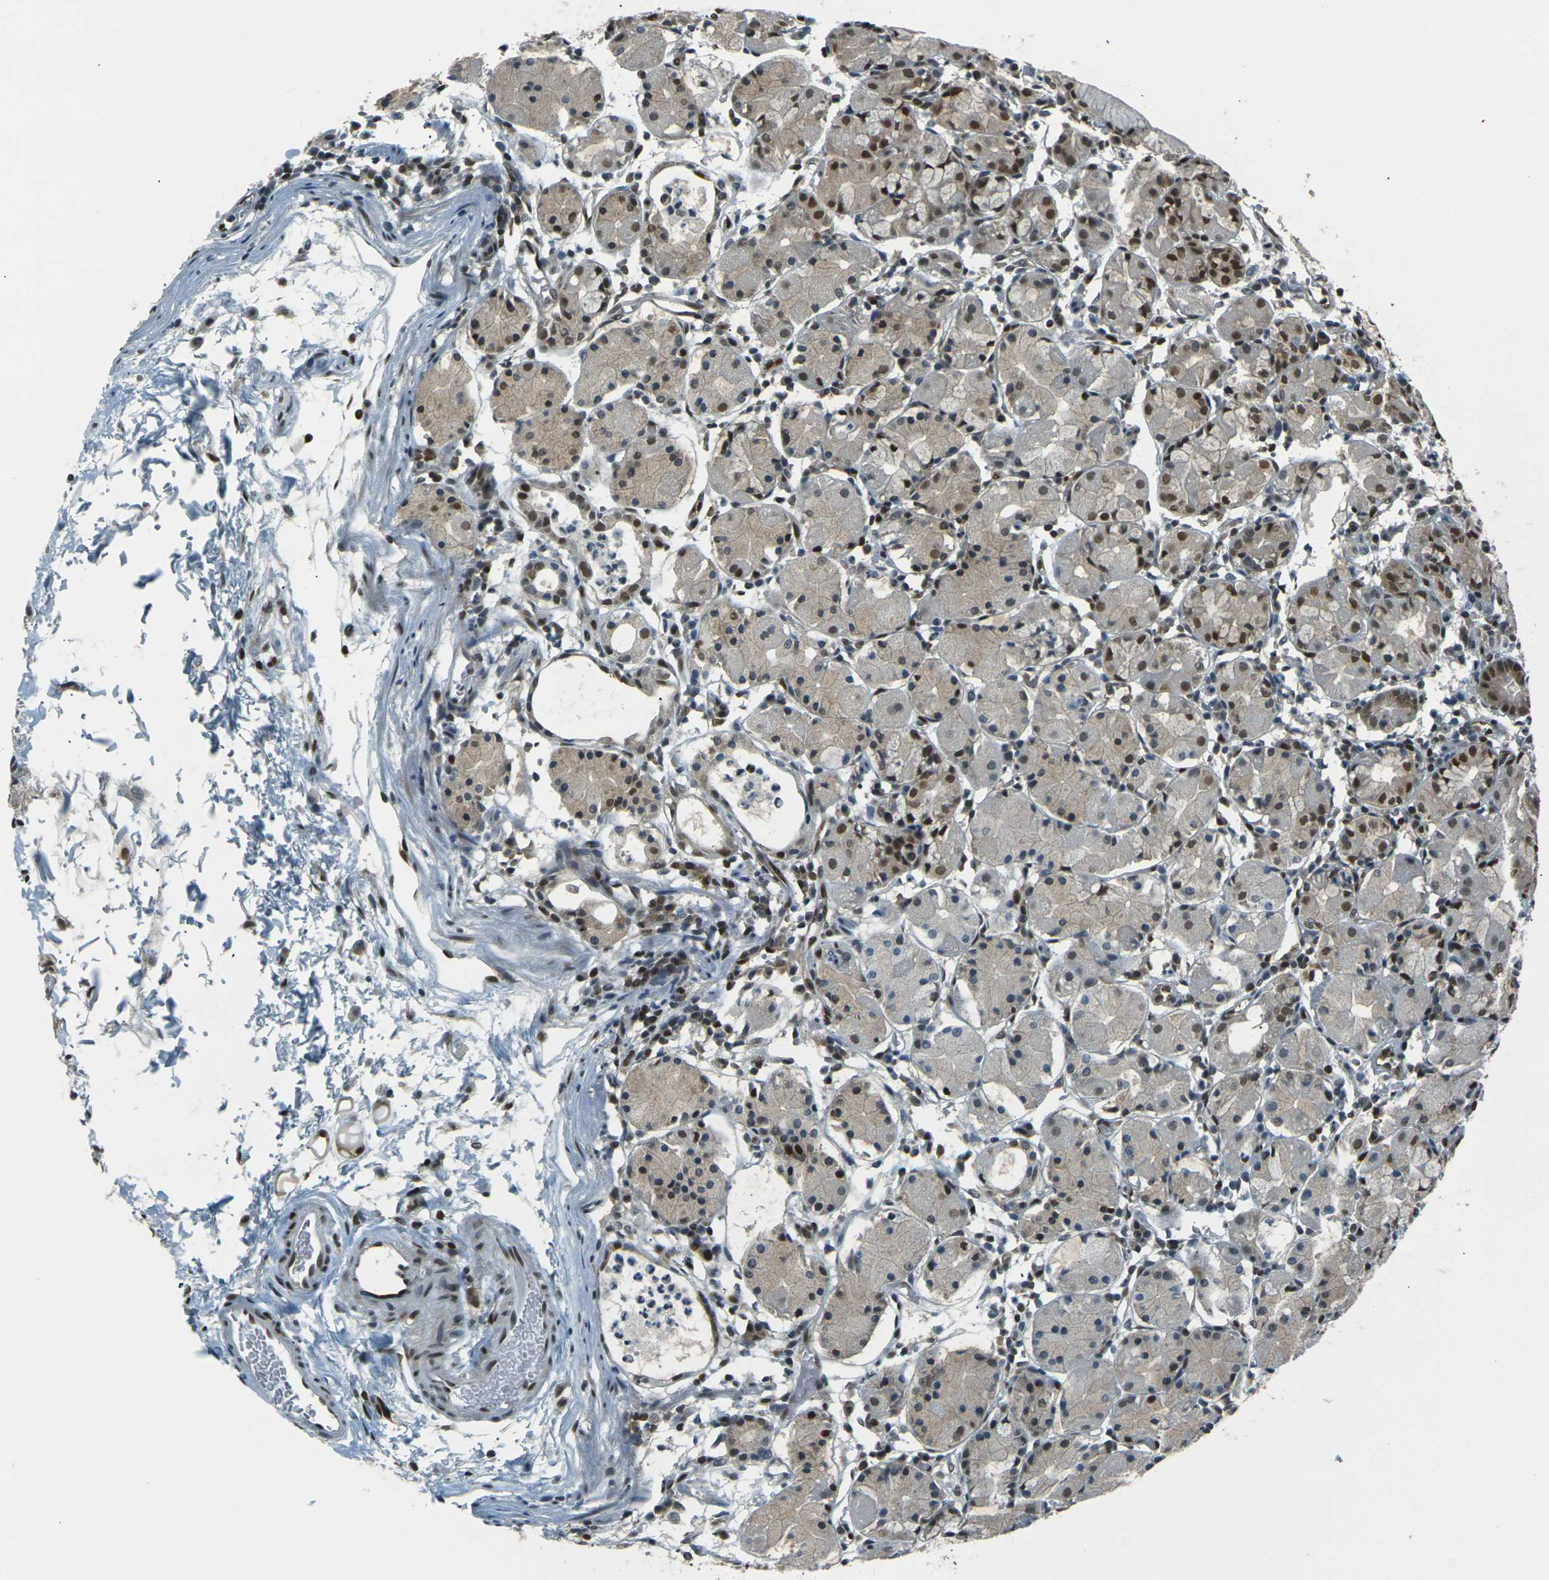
{"staining": {"intensity": "moderate", "quantity": "25%-75%", "location": "cytoplasmic/membranous,nuclear"}, "tissue": "stomach", "cell_type": "Glandular cells", "image_type": "normal", "snomed": [{"axis": "morphology", "description": "Normal tissue, NOS"}, {"axis": "topography", "description": "Stomach"}, {"axis": "topography", "description": "Stomach, lower"}], "caption": "Moderate cytoplasmic/membranous,nuclear expression is appreciated in about 25%-75% of glandular cells in normal stomach. Using DAB (3,3'-diaminobenzidine) (brown) and hematoxylin (blue) stains, captured at high magnification using brightfield microscopy.", "gene": "NHEJ1", "patient": {"sex": "female", "age": 75}}